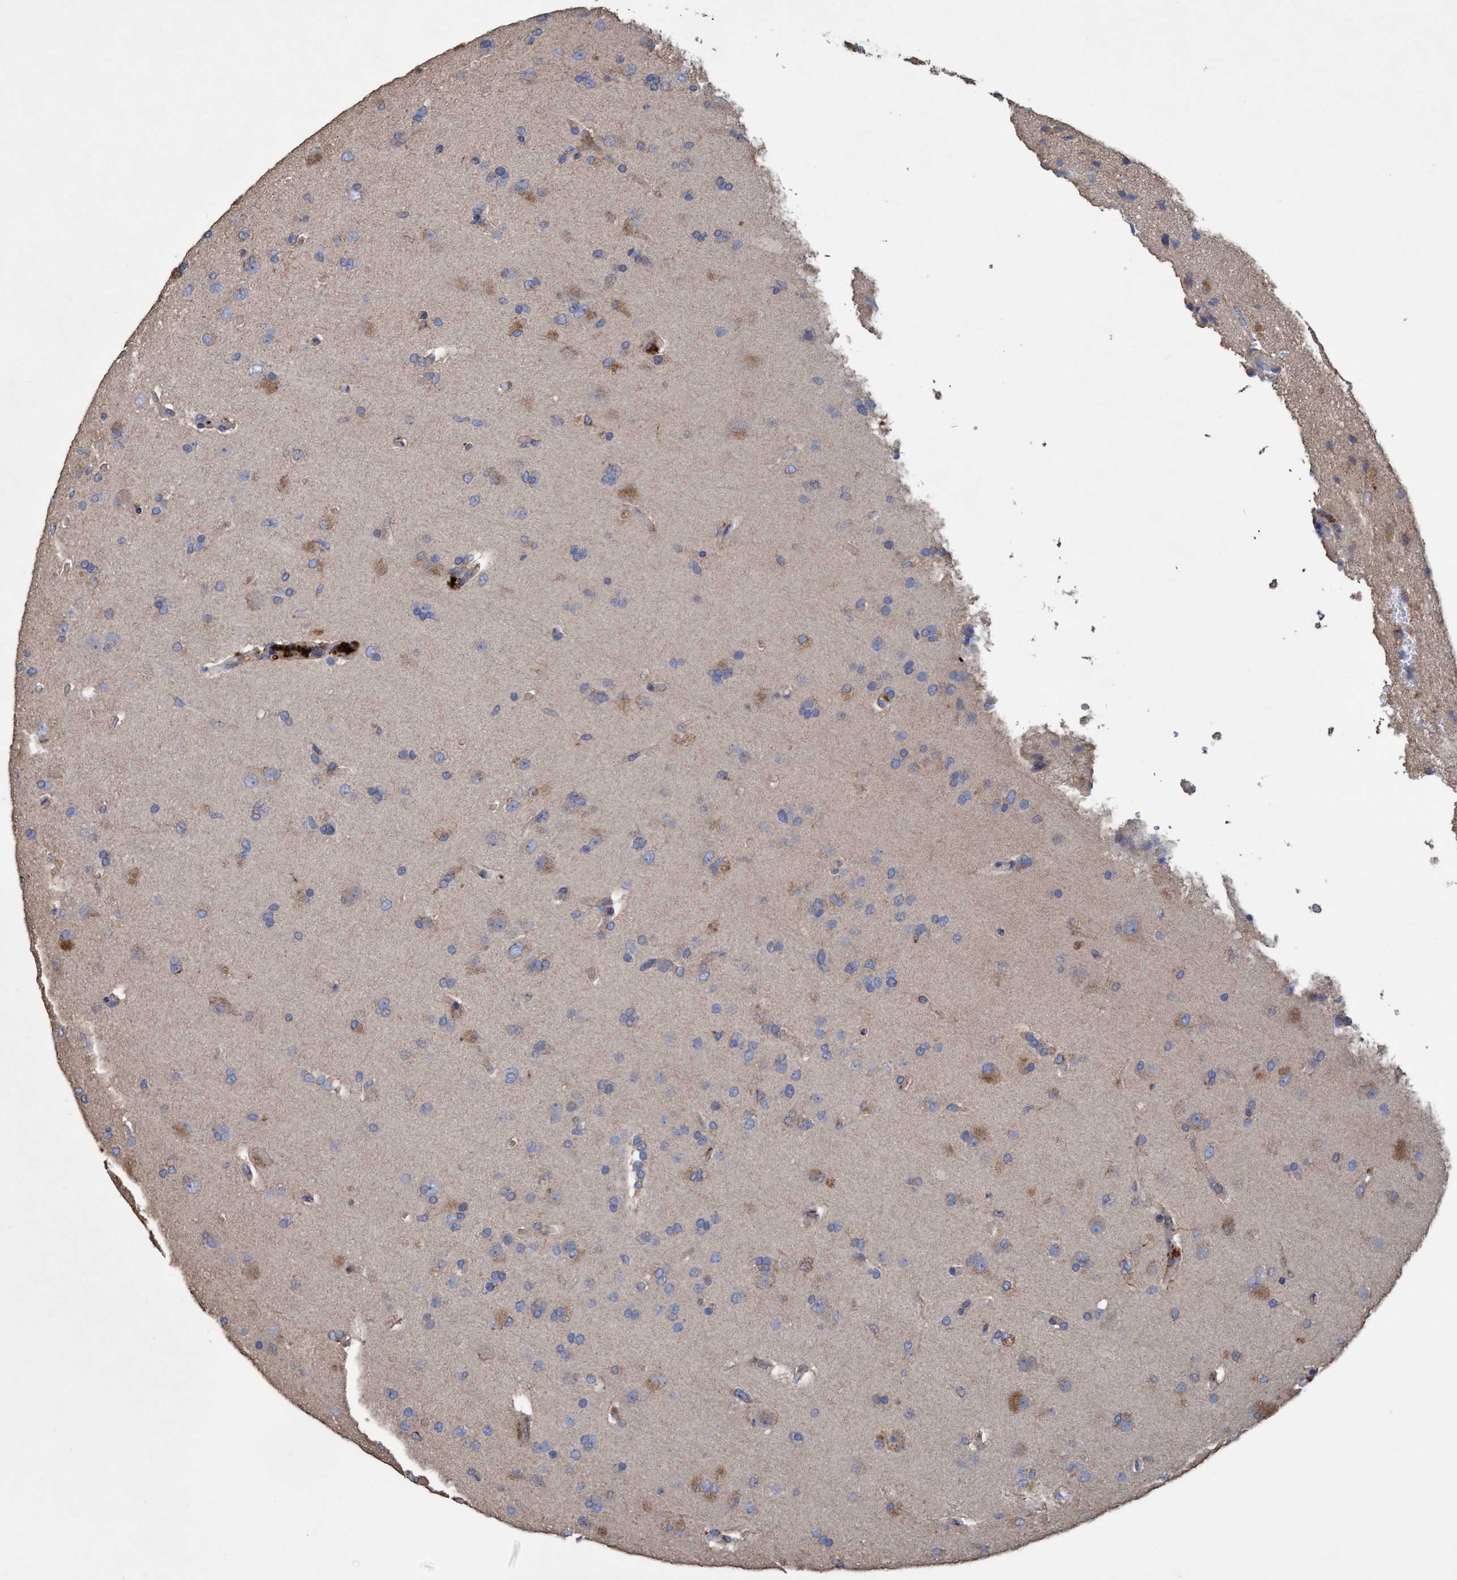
{"staining": {"intensity": "weak", "quantity": "25%-75%", "location": "cytoplasmic/membranous"}, "tissue": "glioma", "cell_type": "Tumor cells", "image_type": "cancer", "snomed": [{"axis": "morphology", "description": "Glioma, malignant, High grade"}, {"axis": "topography", "description": "Brain"}], "caption": "This image demonstrates IHC staining of human malignant high-grade glioma, with low weak cytoplasmic/membranous staining in about 25%-75% of tumor cells.", "gene": "BICD2", "patient": {"sex": "male", "age": 72}}